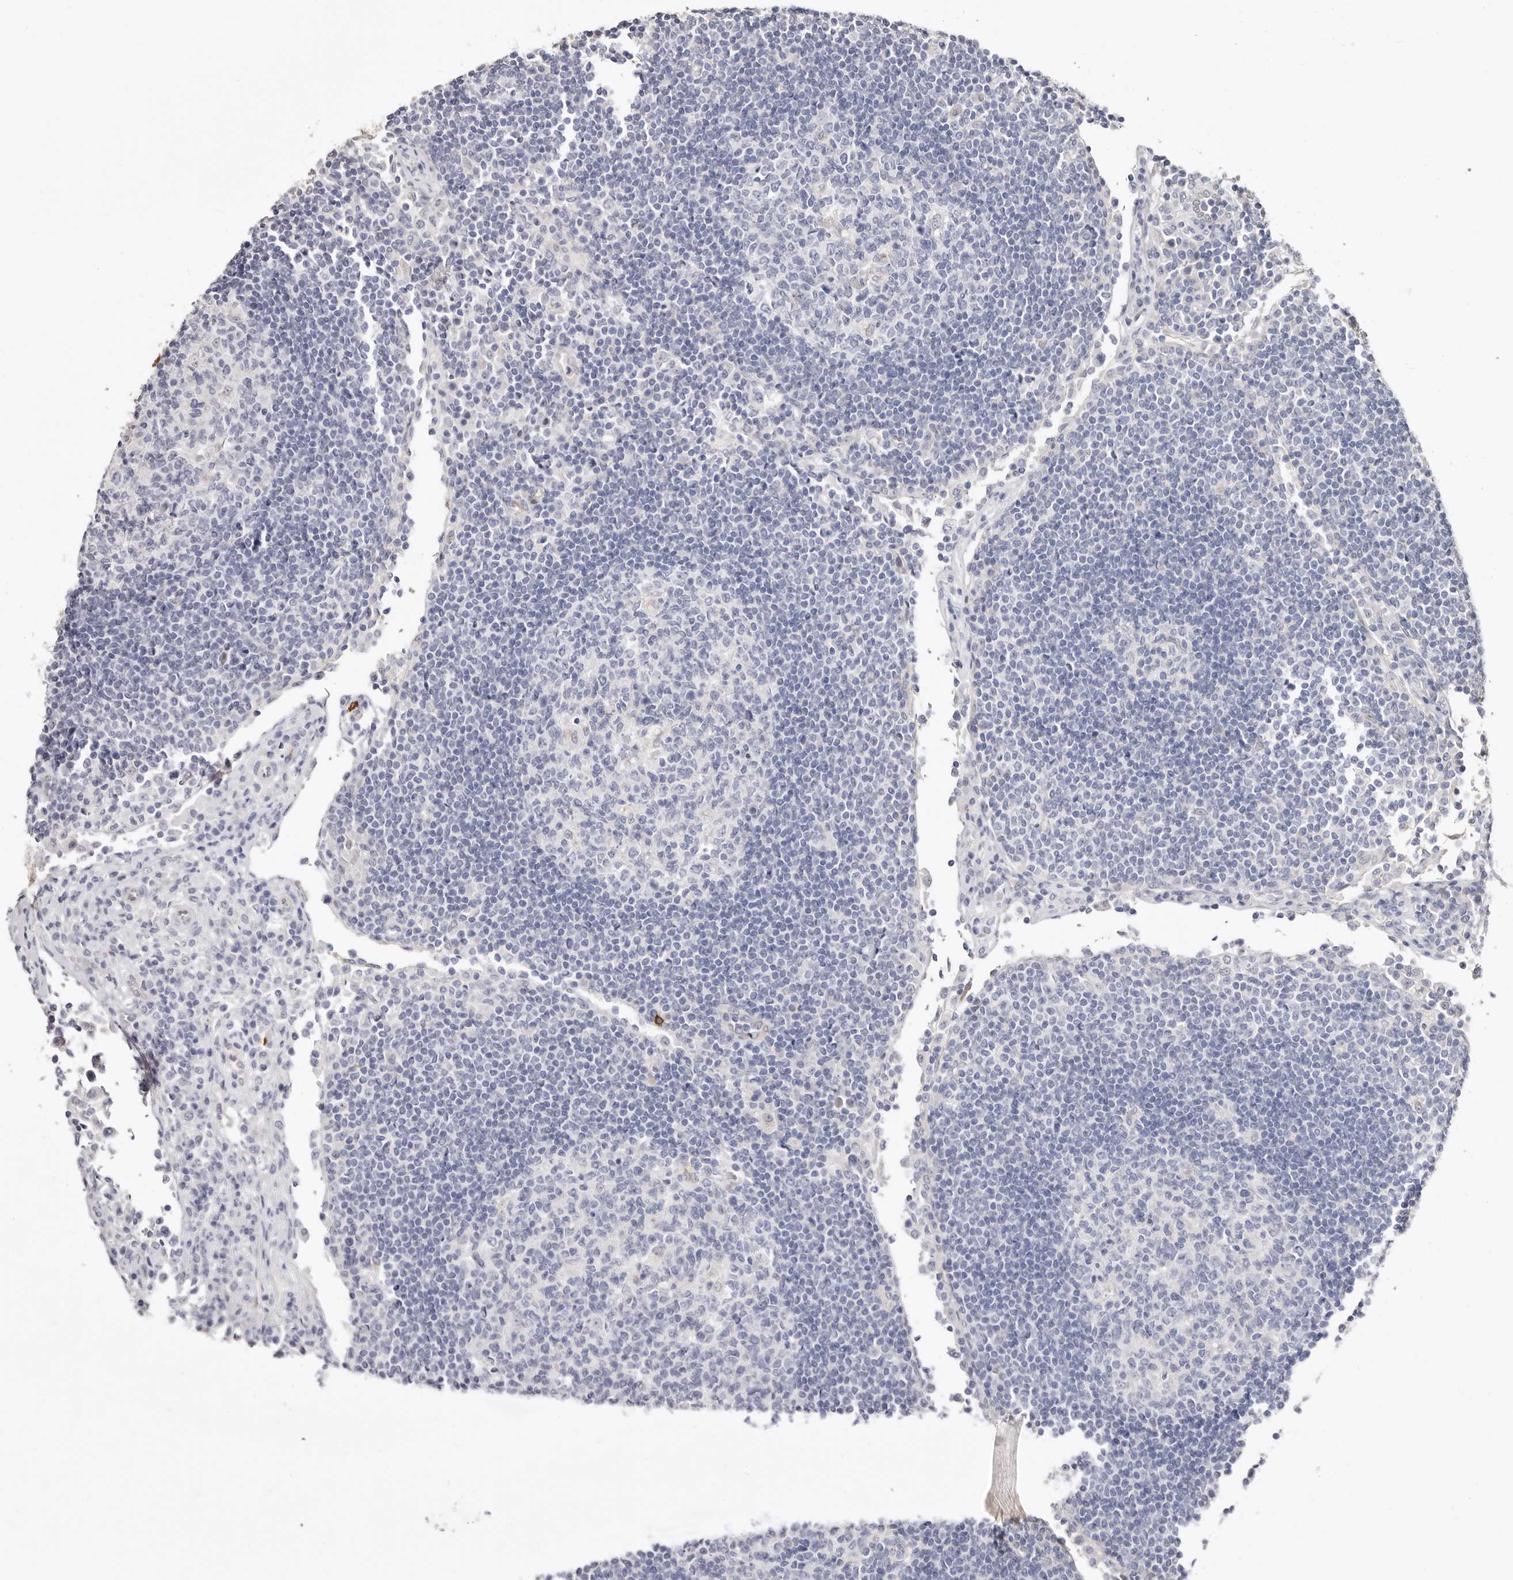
{"staining": {"intensity": "negative", "quantity": "none", "location": "none"}, "tissue": "lymph node", "cell_type": "Germinal center cells", "image_type": "normal", "snomed": [{"axis": "morphology", "description": "Normal tissue, NOS"}, {"axis": "topography", "description": "Lymph node"}], "caption": "Germinal center cells show no significant protein expression in normal lymph node. (DAB immunohistochemistry (IHC) with hematoxylin counter stain).", "gene": "PKDCC", "patient": {"sex": "female", "age": 53}}